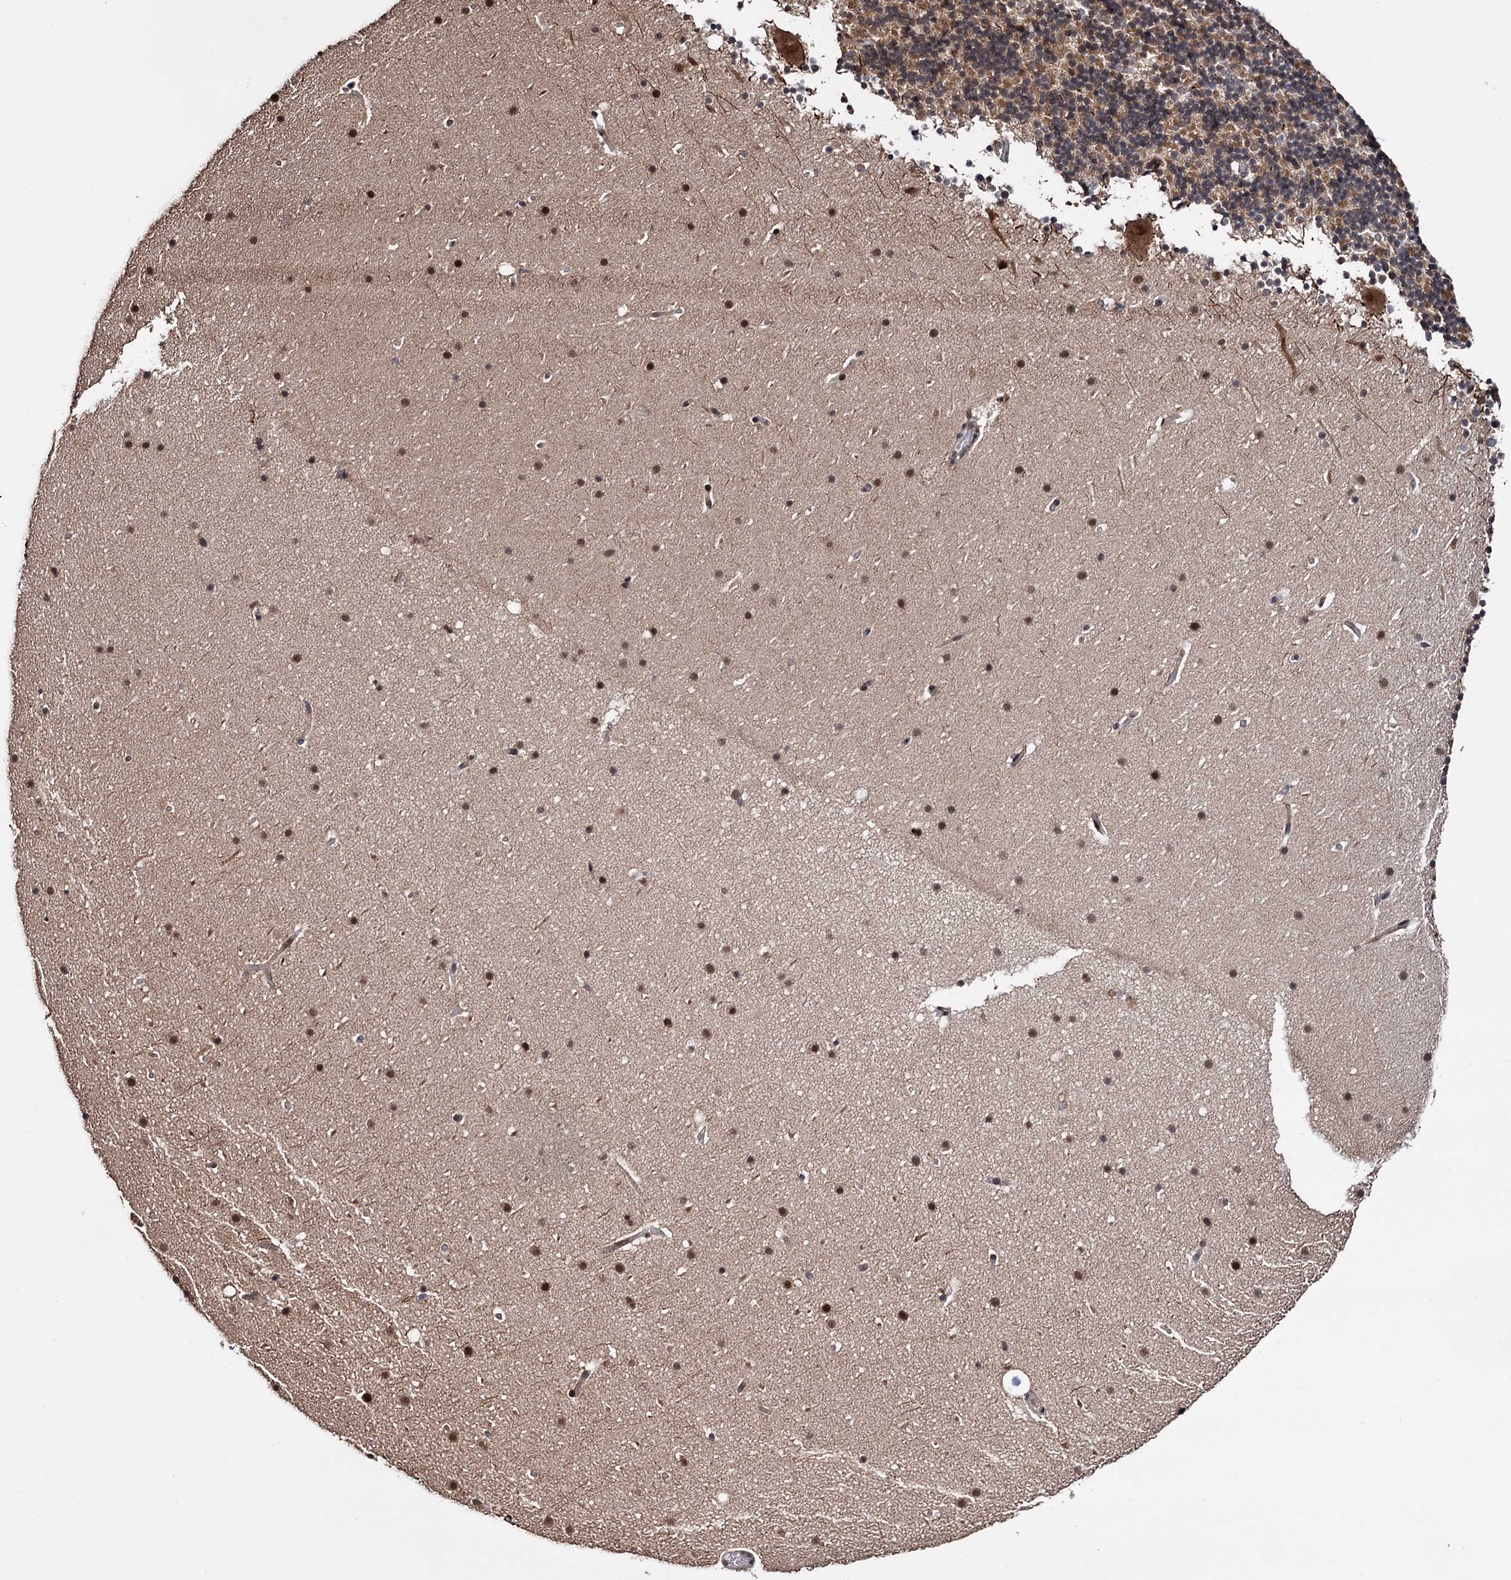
{"staining": {"intensity": "moderate", "quantity": "25%-75%", "location": "cytoplasmic/membranous"}, "tissue": "cerebellum", "cell_type": "Cells in granular layer", "image_type": "normal", "snomed": [{"axis": "morphology", "description": "Normal tissue, NOS"}, {"axis": "topography", "description": "Cerebellum"}], "caption": "Cerebellum was stained to show a protein in brown. There is medium levels of moderate cytoplasmic/membranous positivity in about 25%-75% of cells in granular layer. The staining is performed using DAB brown chromogen to label protein expression. The nuclei are counter-stained blue using hematoxylin.", "gene": "KLF5", "patient": {"sex": "male", "age": 57}}